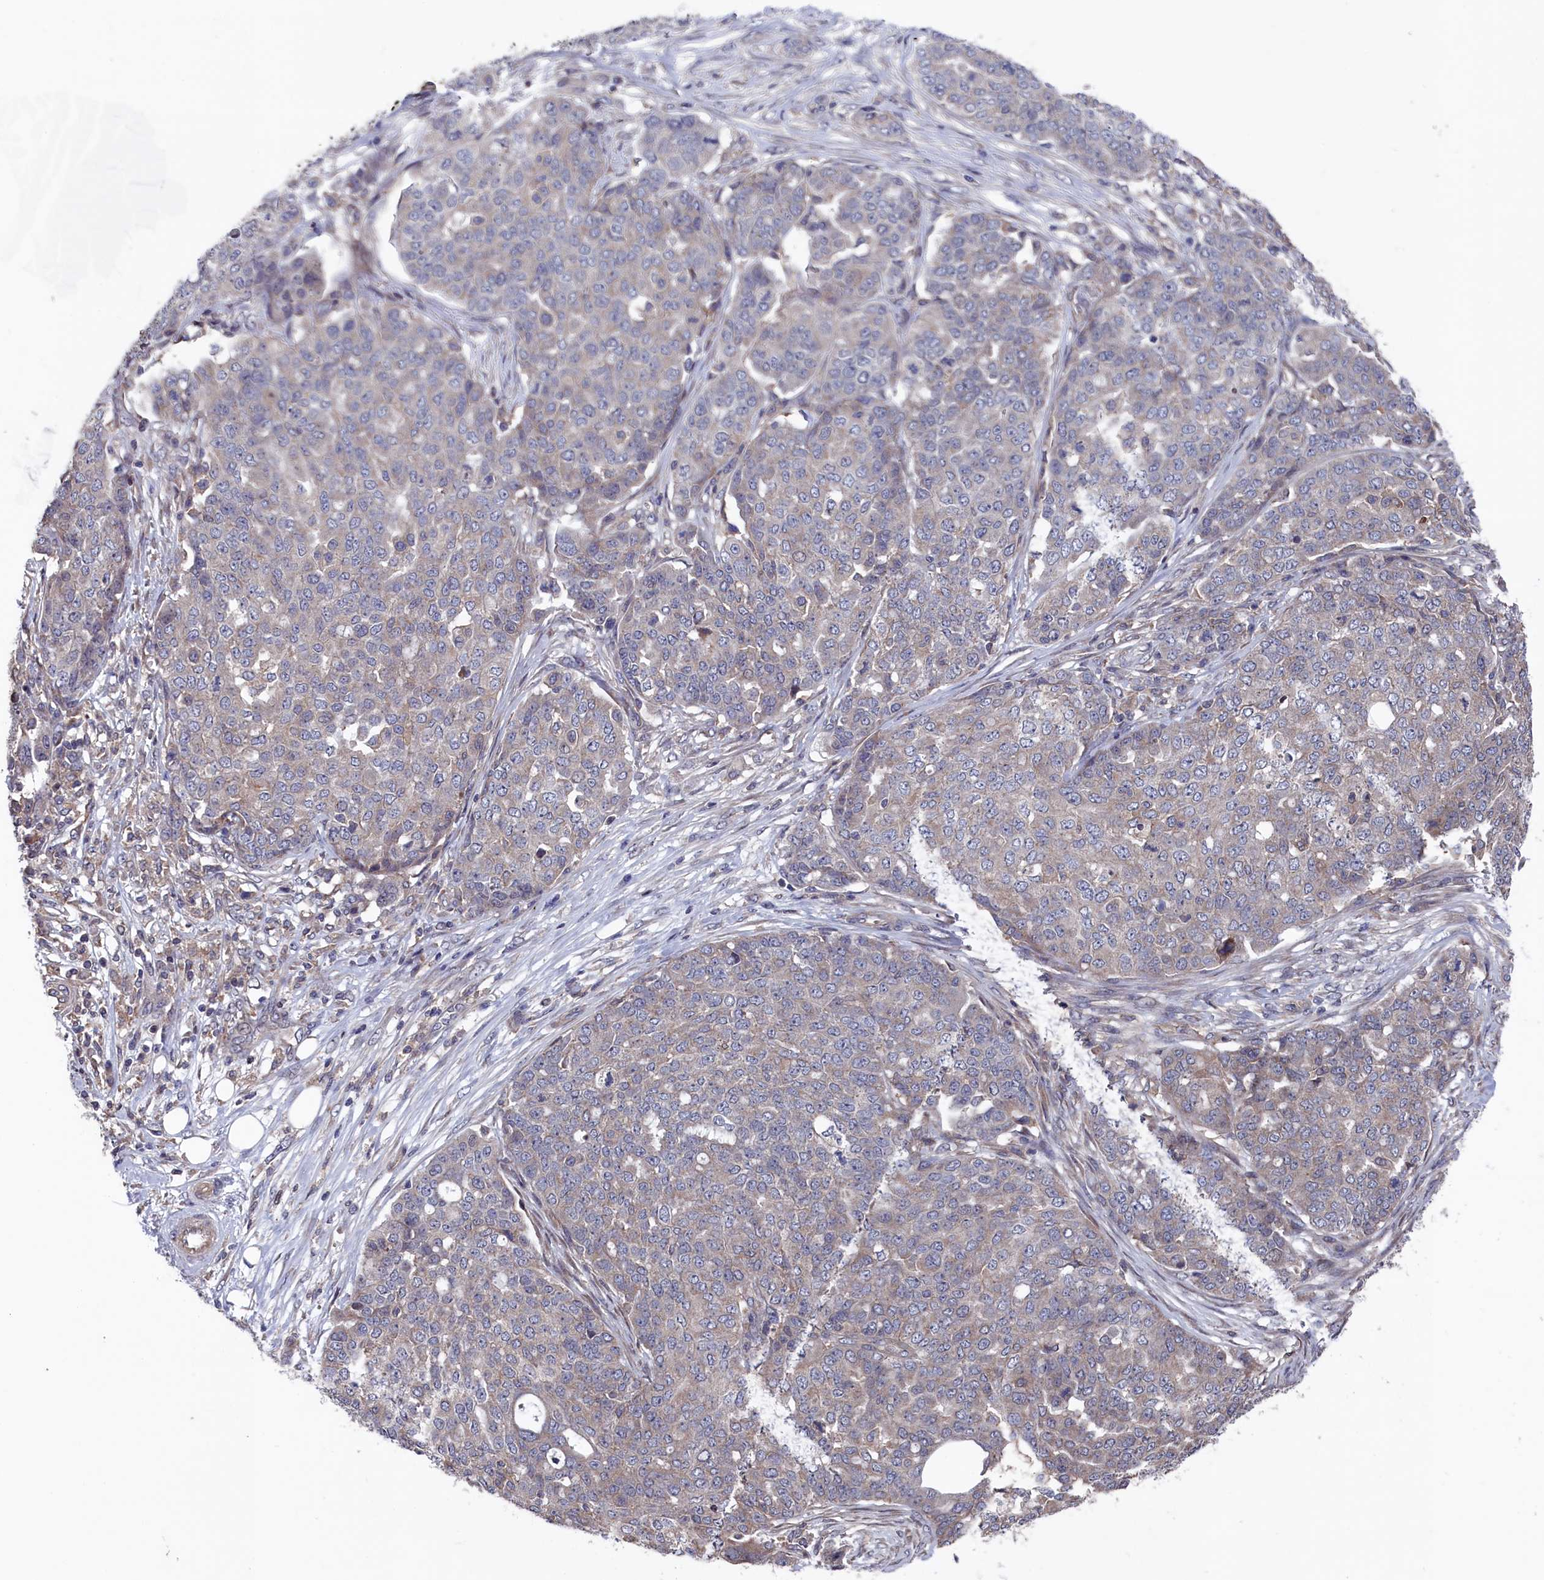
{"staining": {"intensity": "negative", "quantity": "none", "location": "none"}, "tissue": "ovarian cancer", "cell_type": "Tumor cells", "image_type": "cancer", "snomed": [{"axis": "morphology", "description": "Cystadenocarcinoma, serous, NOS"}, {"axis": "topography", "description": "Soft tissue"}, {"axis": "topography", "description": "Ovary"}], "caption": "Immunohistochemical staining of human serous cystadenocarcinoma (ovarian) shows no significant expression in tumor cells. The staining is performed using DAB brown chromogen with nuclei counter-stained in using hematoxylin.", "gene": "SPATA13", "patient": {"sex": "female", "age": 57}}